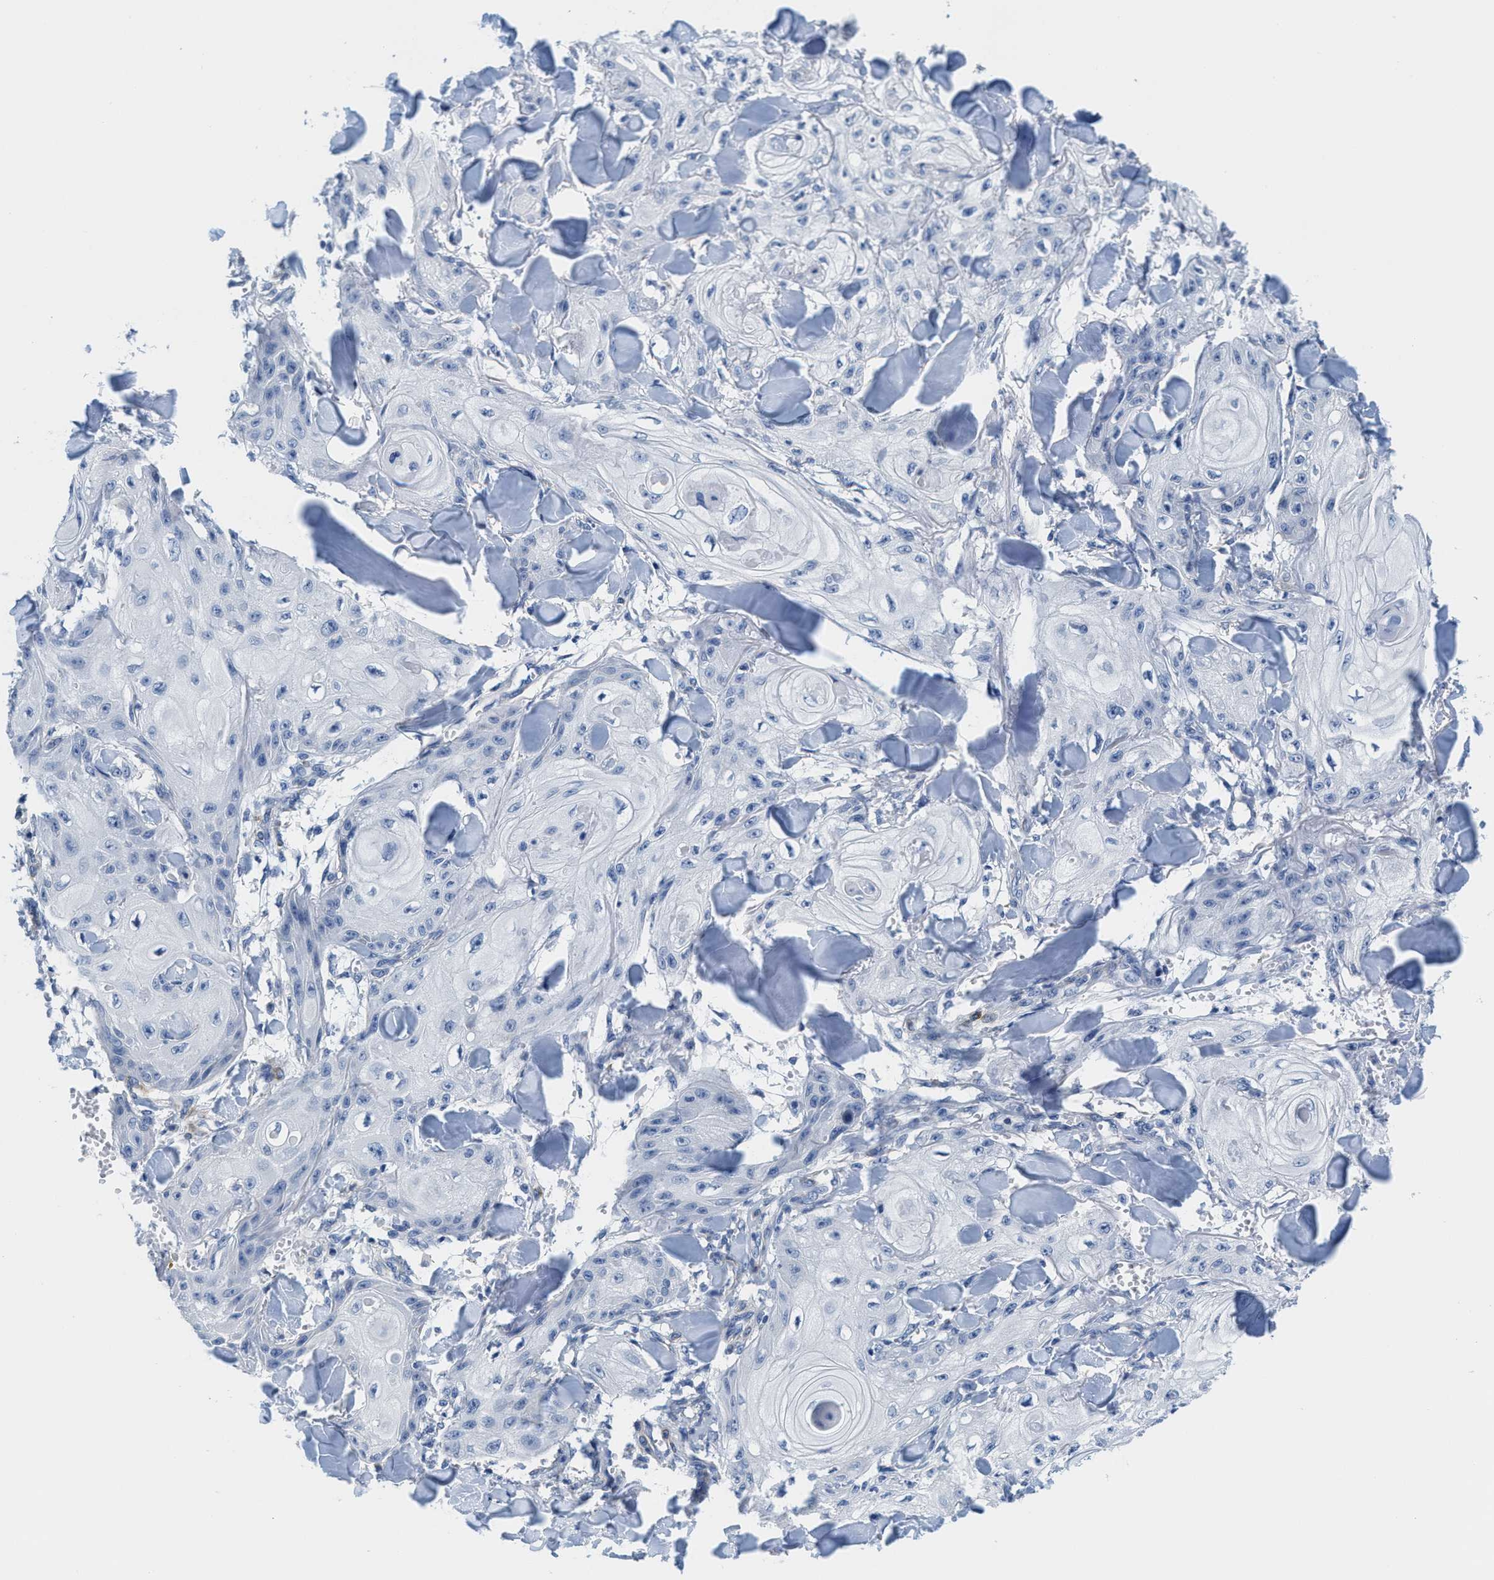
{"staining": {"intensity": "negative", "quantity": "none", "location": "none"}, "tissue": "skin cancer", "cell_type": "Tumor cells", "image_type": "cancer", "snomed": [{"axis": "morphology", "description": "Squamous cell carcinoma, NOS"}, {"axis": "topography", "description": "Skin"}], "caption": "Immunohistochemistry of skin squamous cell carcinoma demonstrates no positivity in tumor cells.", "gene": "DSCAM", "patient": {"sex": "male", "age": 74}}